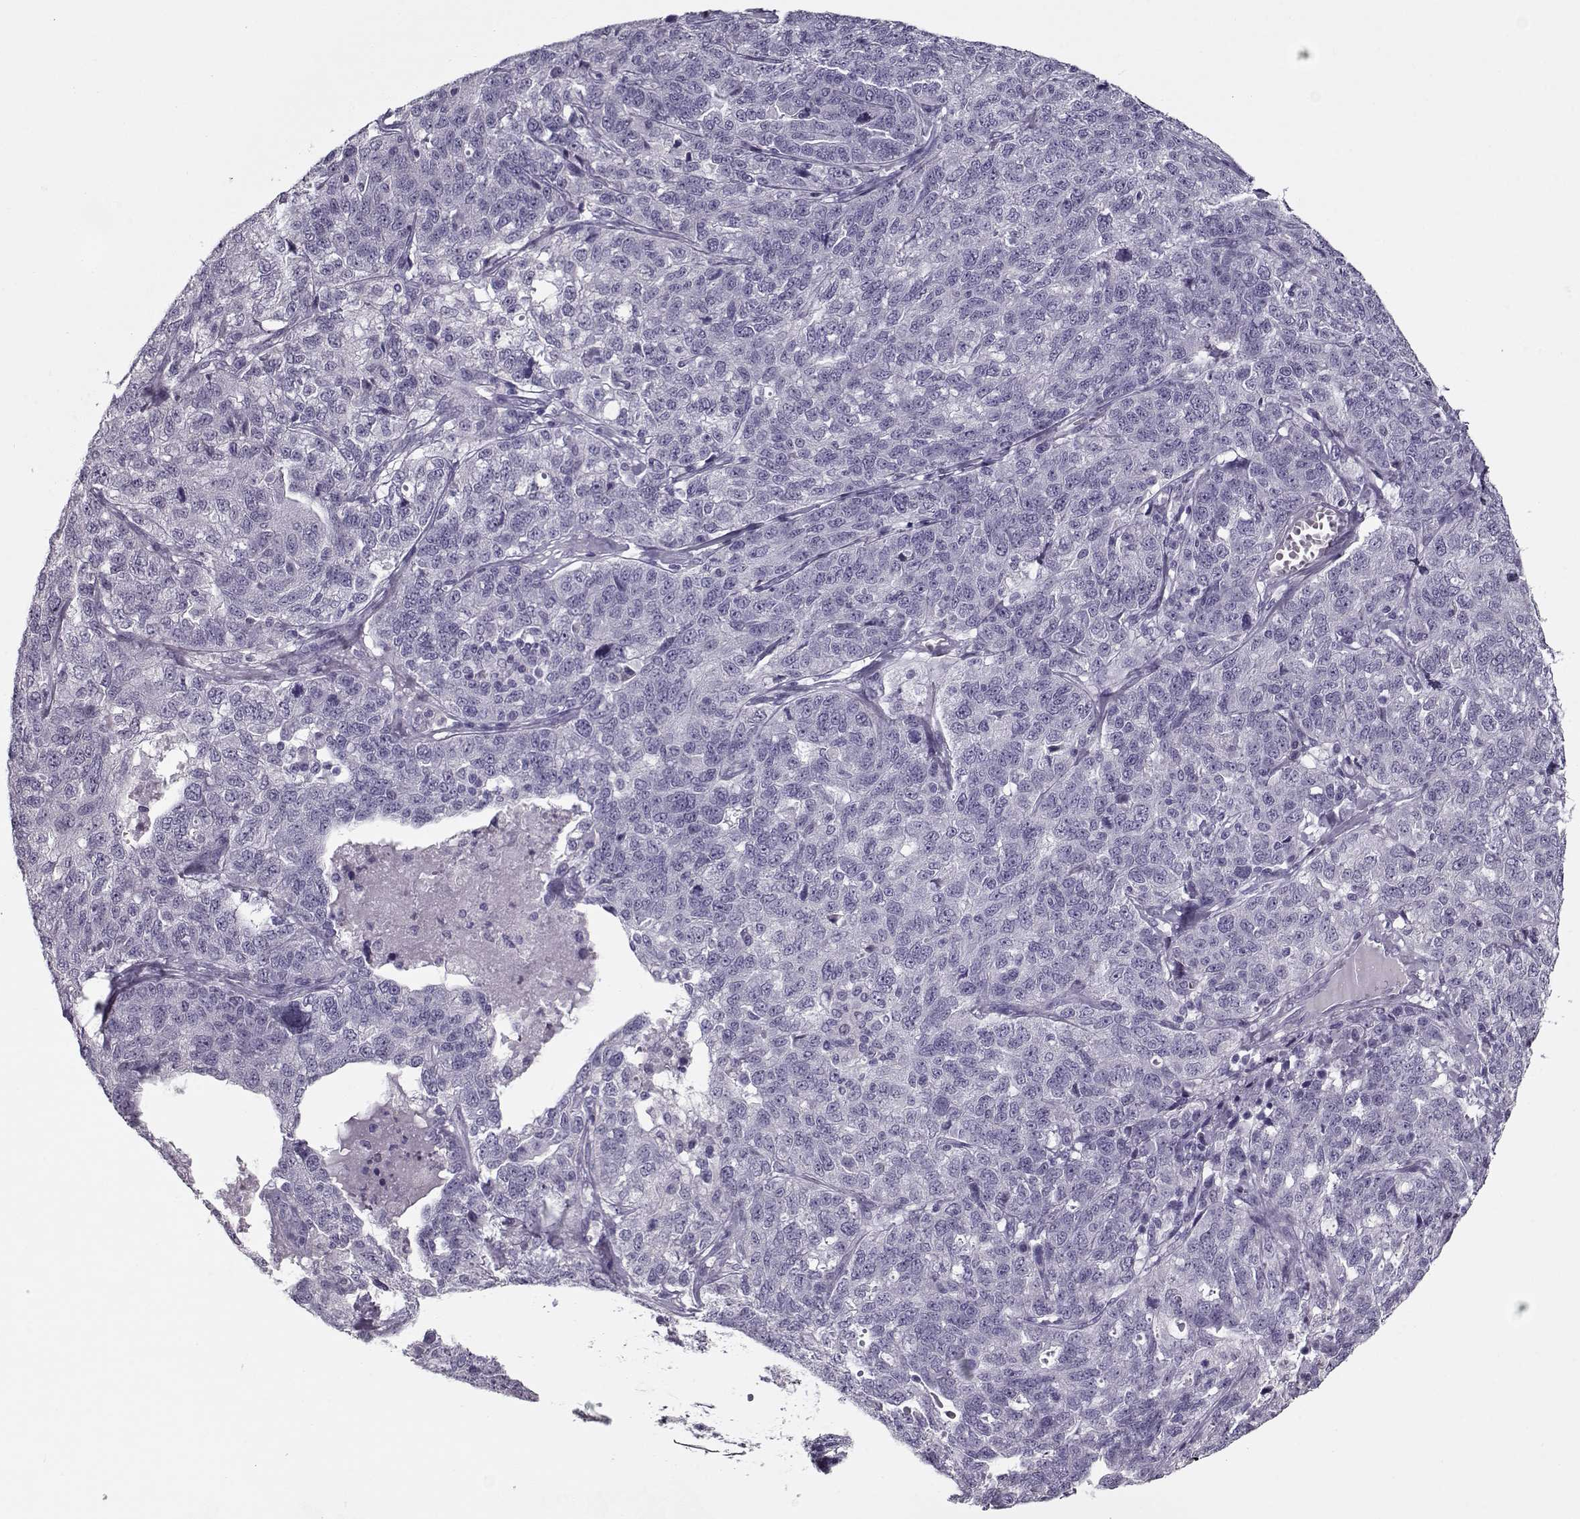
{"staining": {"intensity": "negative", "quantity": "none", "location": "none"}, "tissue": "ovarian cancer", "cell_type": "Tumor cells", "image_type": "cancer", "snomed": [{"axis": "morphology", "description": "Cystadenocarcinoma, serous, NOS"}, {"axis": "topography", "description": "Ovary"}], "caption": "This is a photomicrograph of IHC staining of ovarian serous cystadenocarcinoma, which shows no positivity in tumor cells.", "gene": "CIBAR1", "patient": {"sex": "female", "age": 71}}